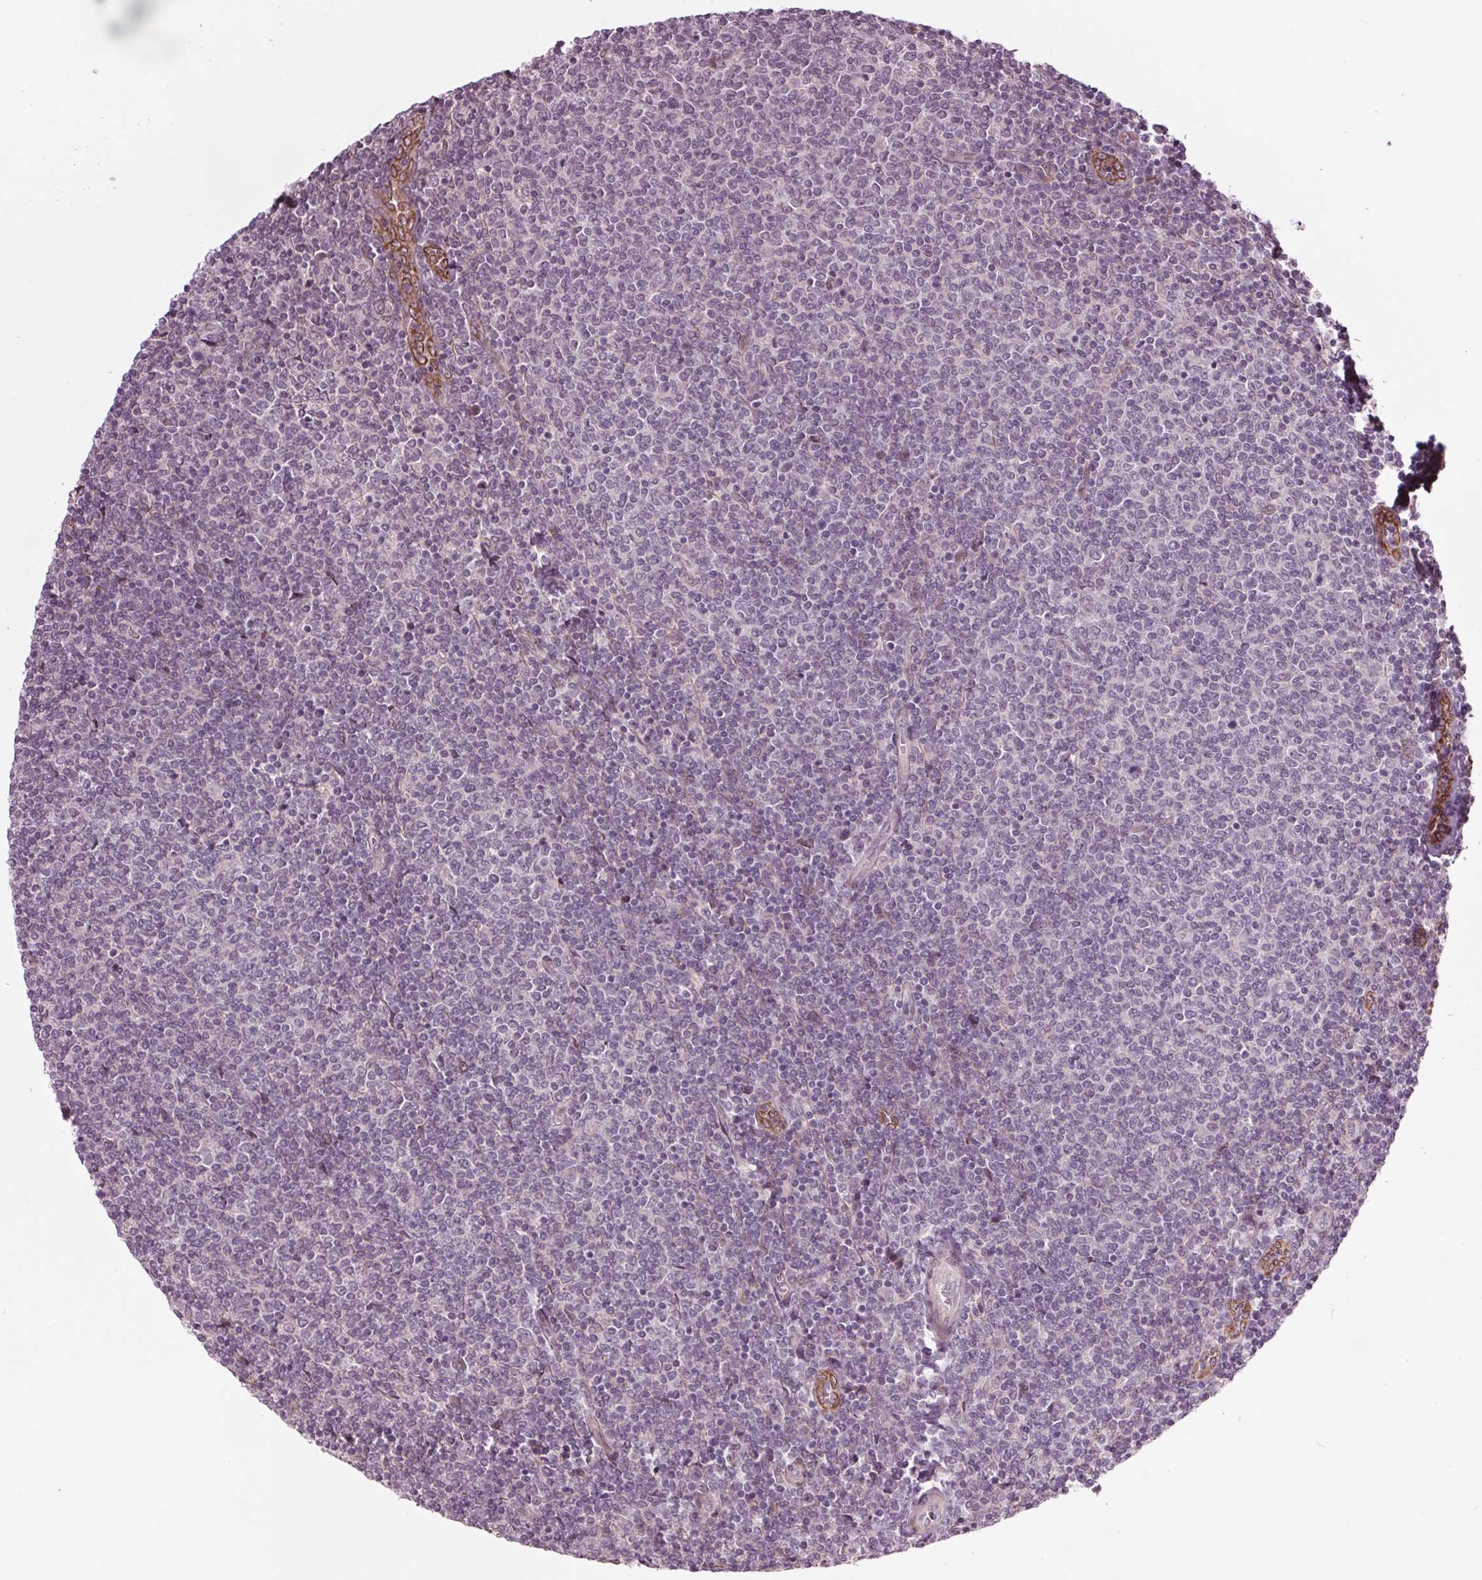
{"staining": {"intensity": "negative", "quantity": "none", "location": "none"}, "tissue": "lymphoma", "cell_type": "Tumor cells", "image_type": "cancer", "snomed": [{"axis": "morphology", "description": "Malignant lymphoma, non-Hodgkin's type, Low grade"}, {"axis": "topography", "description": "Lymph node"}], "caption": "This photomicrograph is of low-grade malignant lymphoma, non-Hodgkin's type stained with IHC to label a protein in brown with the nuclei are counter-stained blue. There is no positivity in tumor cells.", "gene": "HAUS5", "patient": {"sex": "male", "age": 52}}